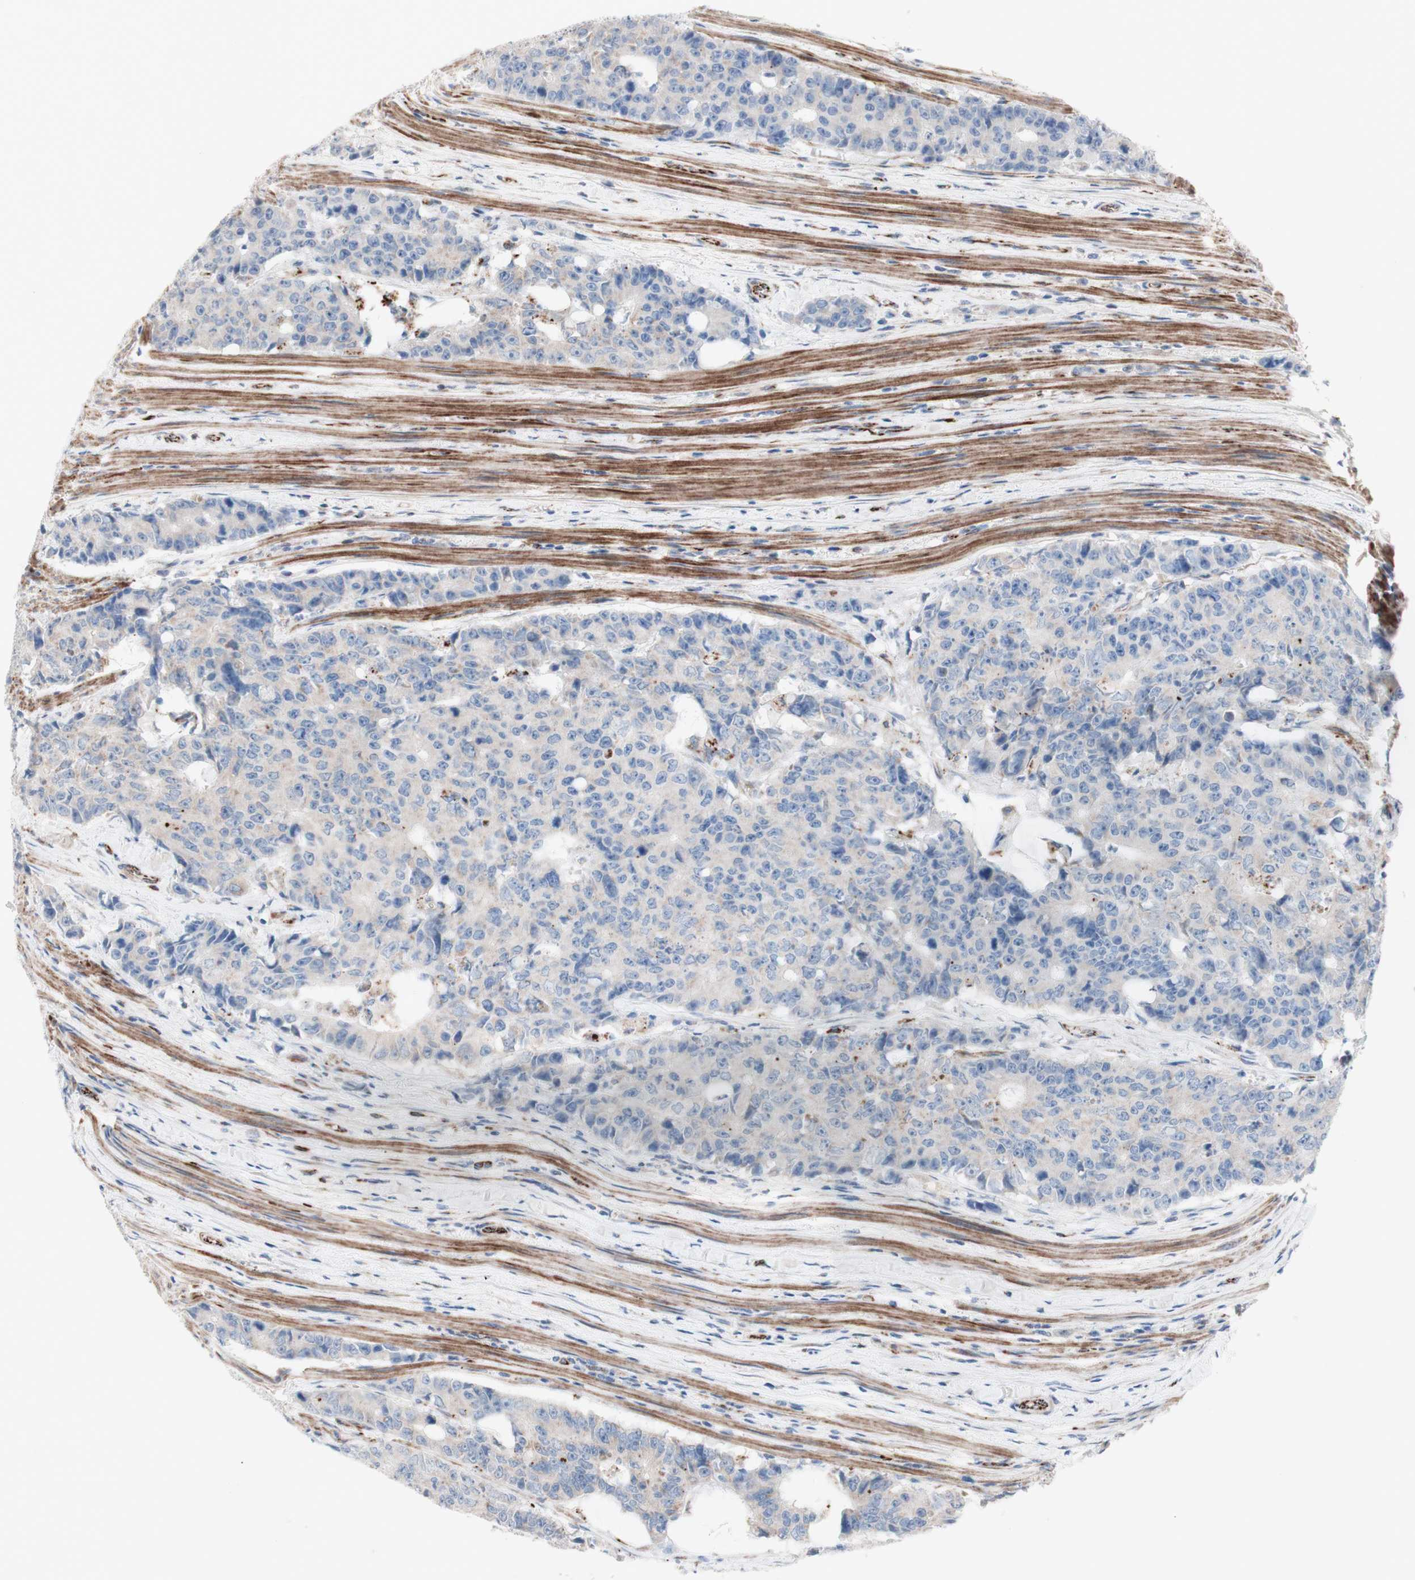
{"staining": {"intensity": "negative", "quantity": "none", "location": "none"}, "tissue": "colorectal cancer", "cell_type": "Tumor cells", "image_type": "cancer", "snomed": [{"axis": "morphology", "description": "Adenocarcinoma, NOS"}, {"axis": "topography", "description": "Colon"}], "caption": "Human colorectal cancer (adenocarcinoma) stained for a protein using IHC shows no expression in tumor cells.", "gene": "AGPAT5", "patient": {"sex": "female", "age": 86}}